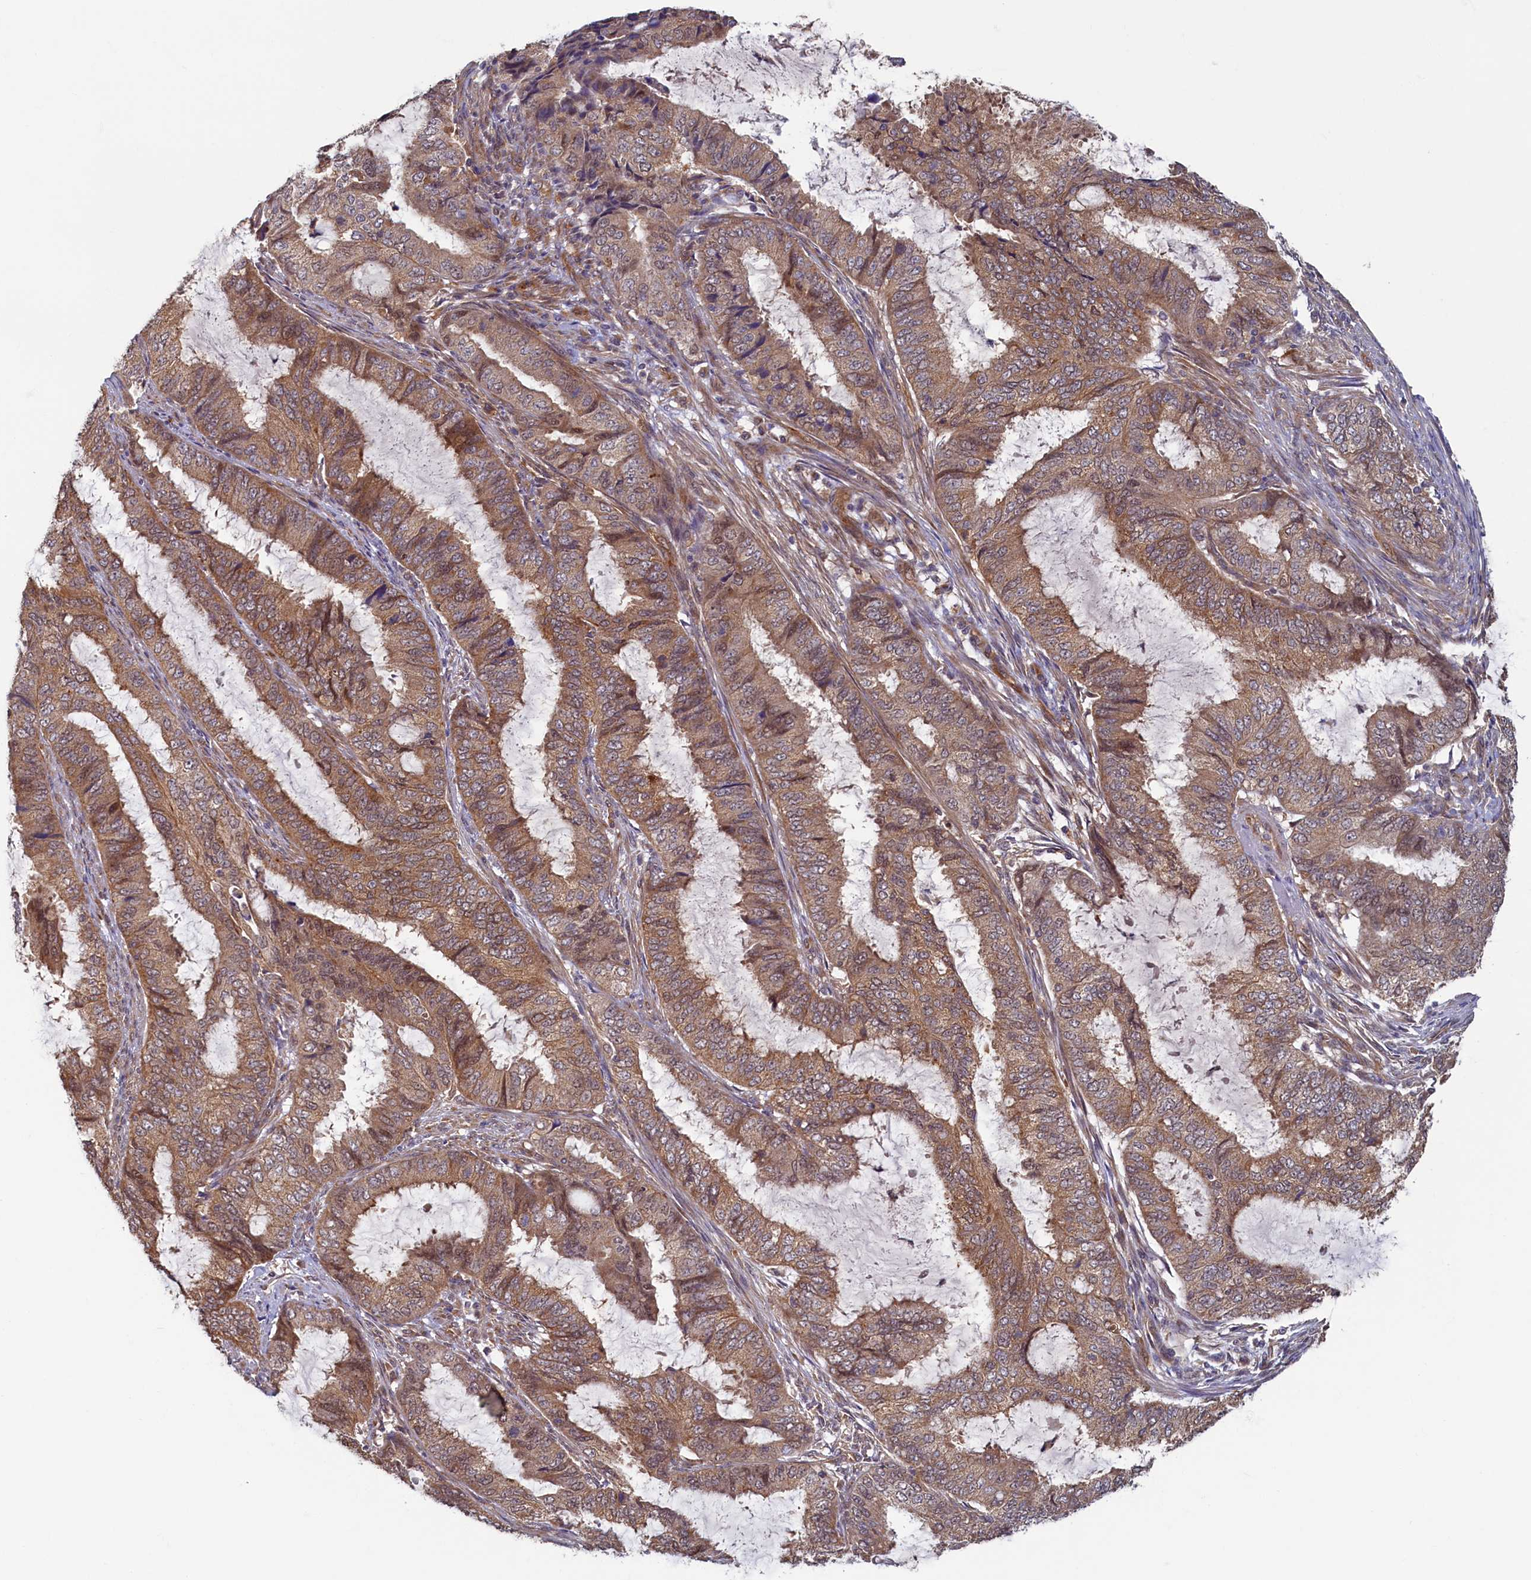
{"staining": {"intensity": "moderate", "quantity": ">75%", "location": "cytoplasmic/membranous"}, "tissue": "endometrial cancer", "cell_type": "Tumor cells", "image_type": "cancer", "snomed": [{"axis": "morphology", "description": "Adenocarcinoma, NOS"}, {"axis": "topography", "description": "Endometrium"}], "caption": "Tumor cells reveal moderate cytoplasmic/membranous staining in about >75% of cells in endometrial cancer.", "gene": "STX12", "patient": {"sex": "female", "age": 51}}